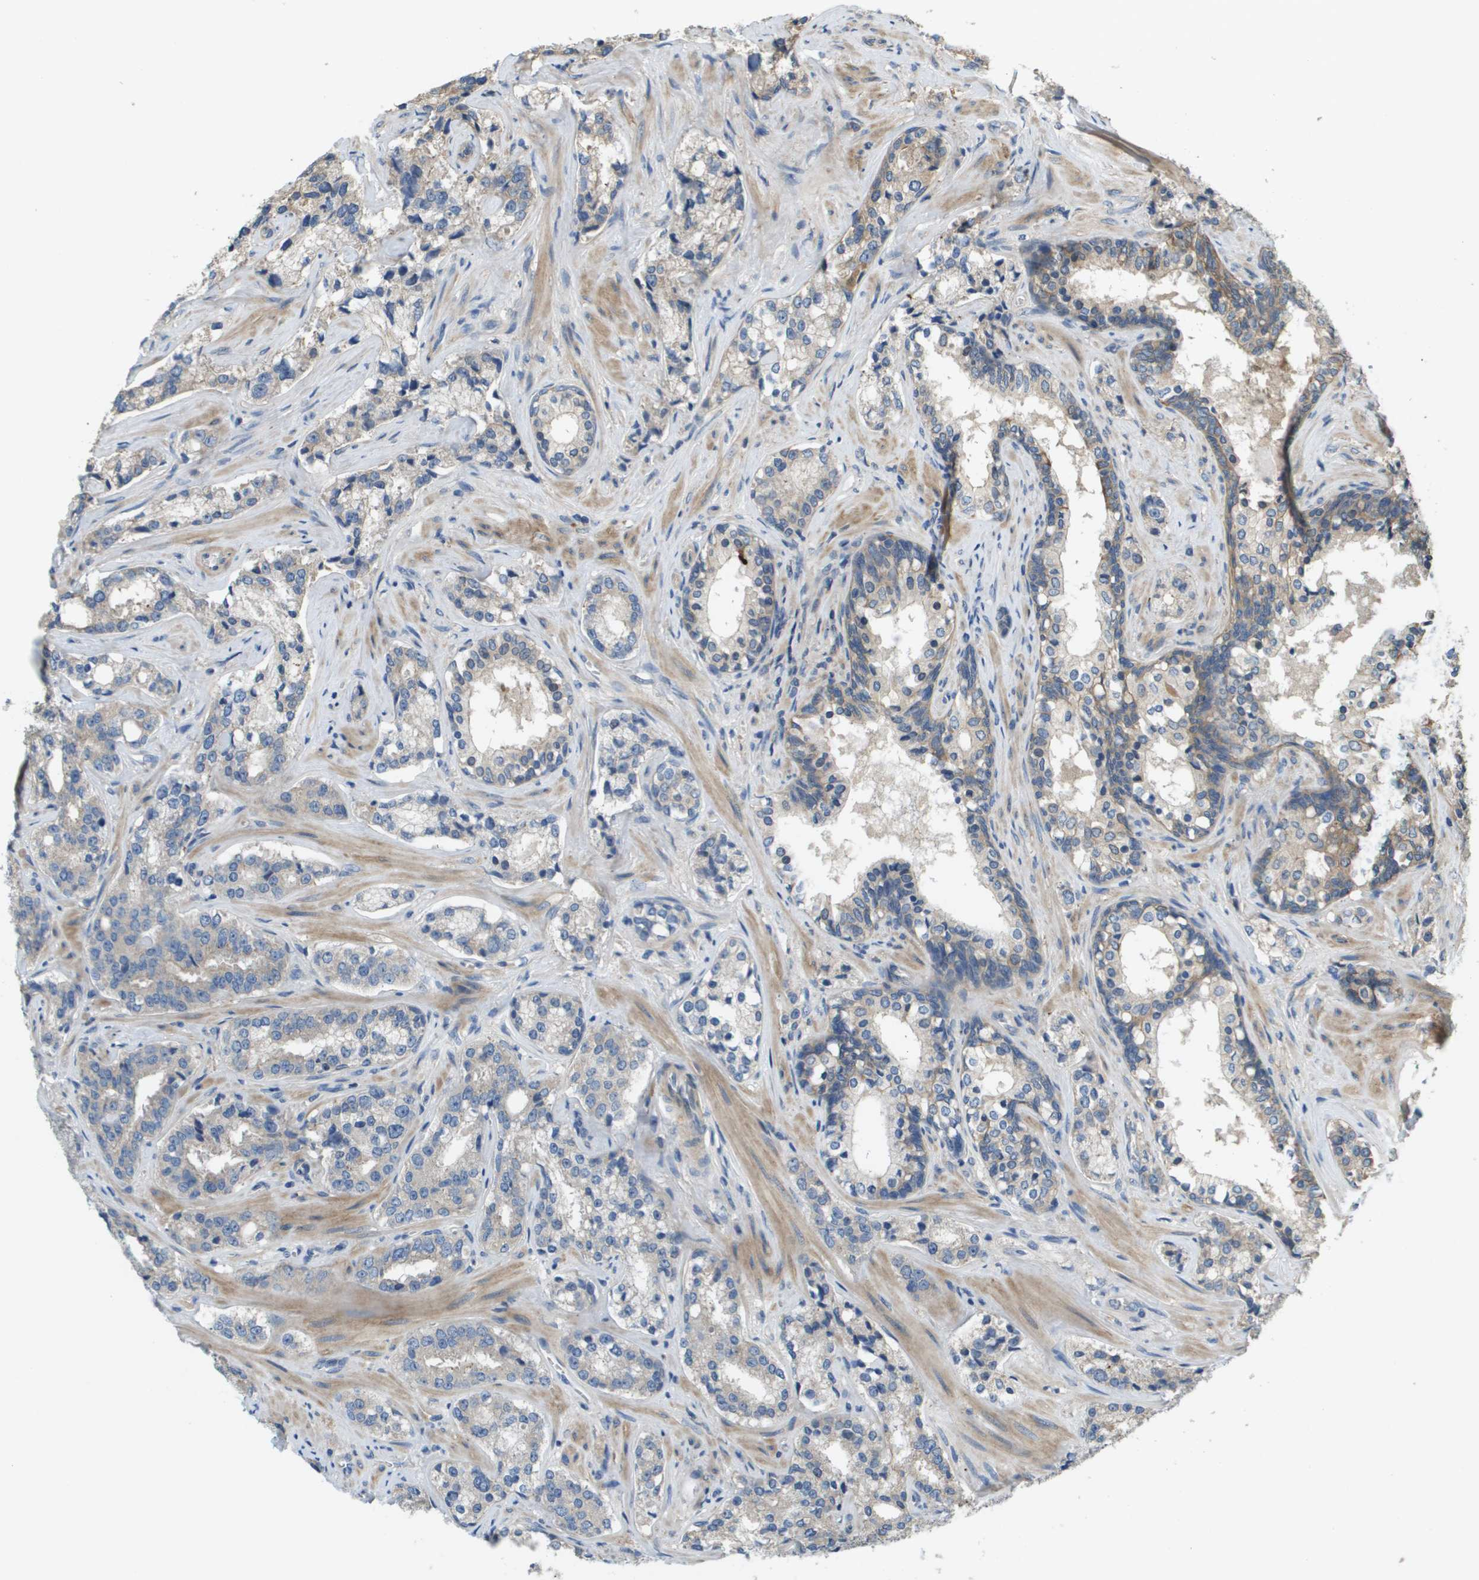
{"staining": {"intensity": "weak", "quantity": ">75%", "location": "cytoplasmic/membranous"}, "tissue": "prostate cancer", "cell_type": "Tumor cells", "image_type": "cancer", "snomed": [{"axis": "morphology", "description": "Adenocarcinoma, High grade"}, {"axis": "topography", "description": "Prostate"}], "caption": "DAB immunohistochemical staining of prostate adenocarcinoma (high-grade) shows weak cytoplasmic/membranous protein expression in approximately >75% of tumor cells.", "gene": "KRT23", "patient": {"sex": "male", "age": 60}}